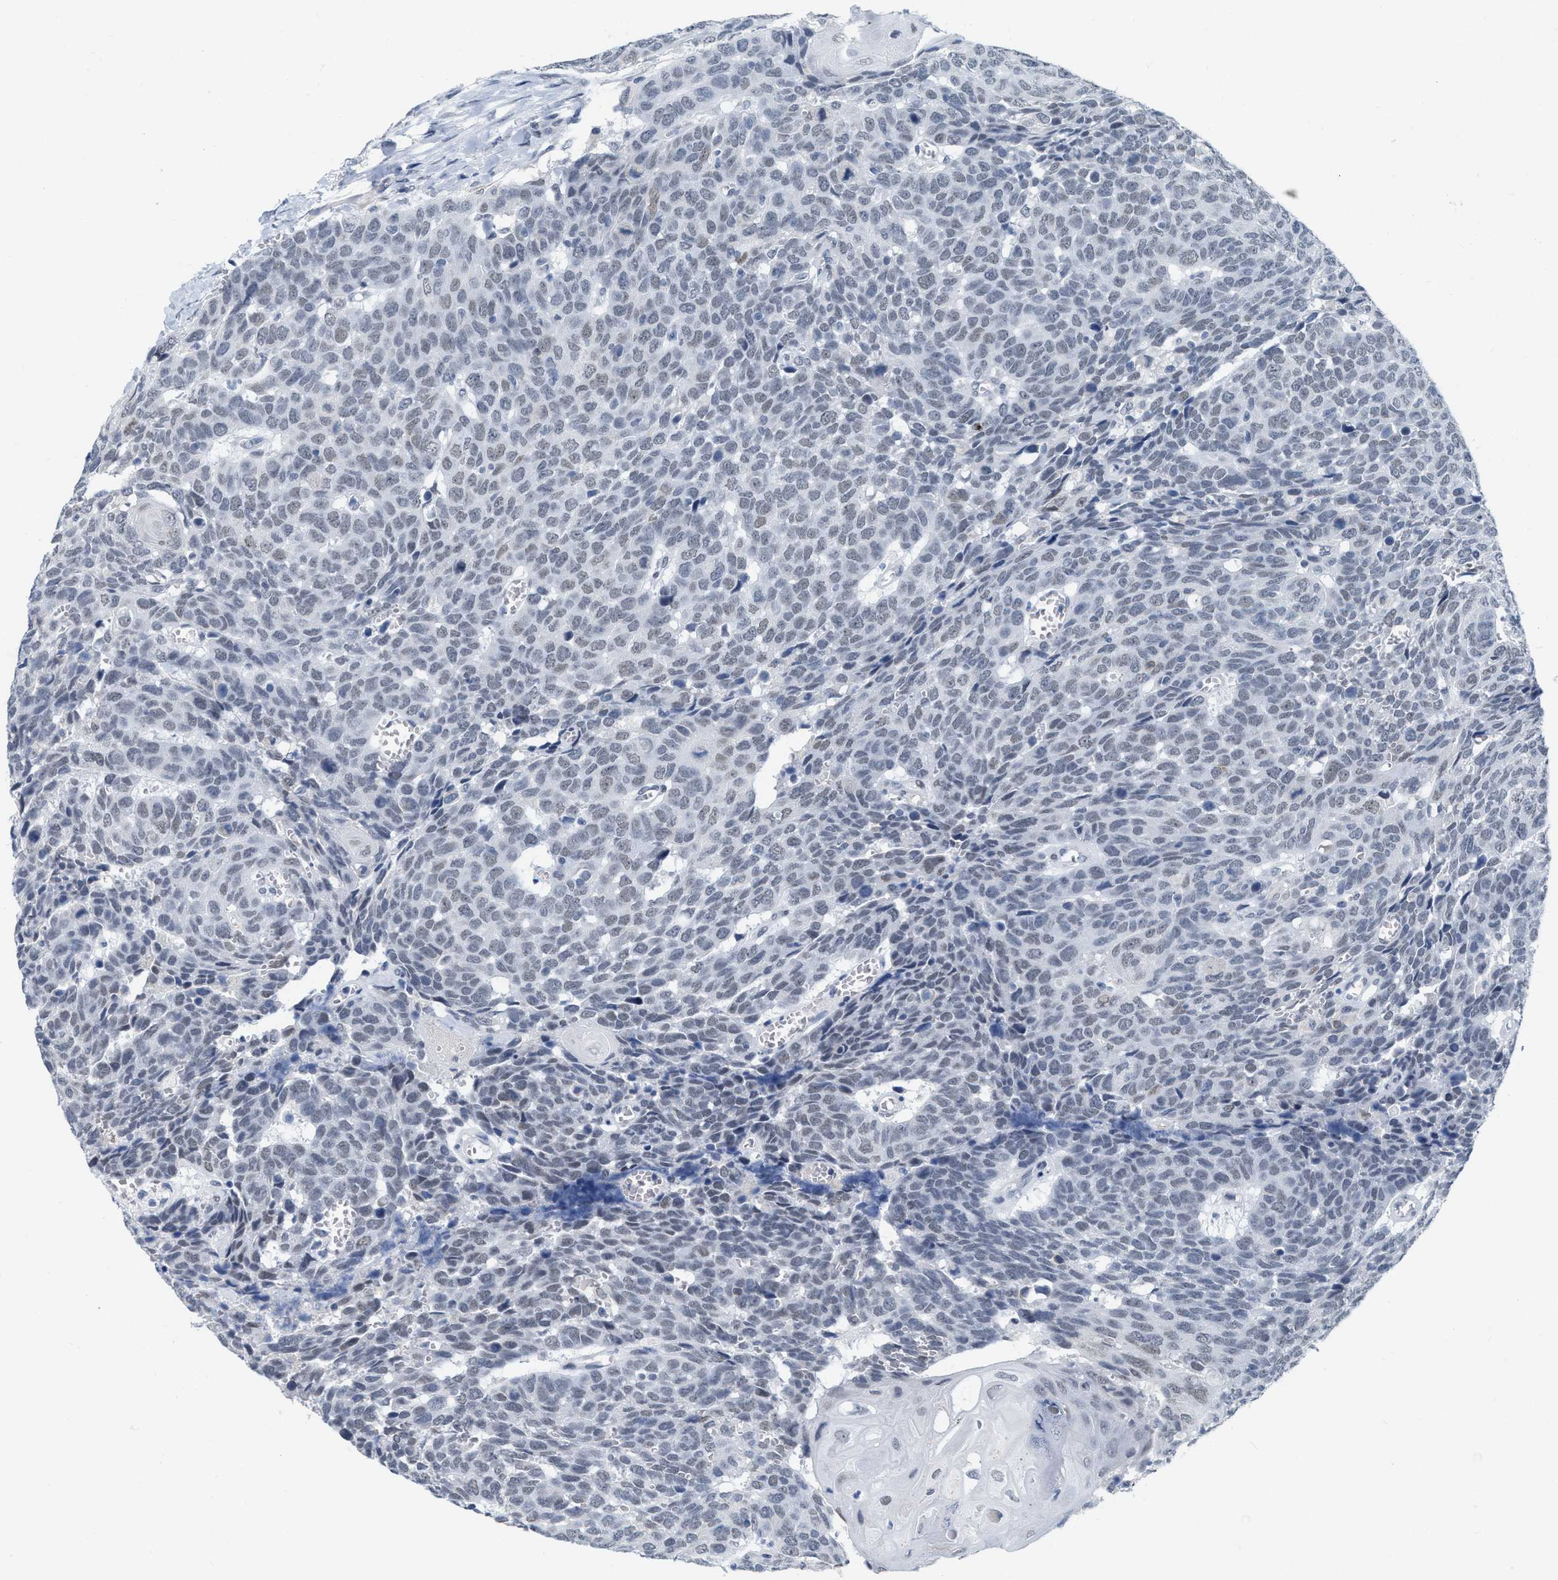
{"staining": {"intensity": "weak", "quantity": "<25%", "location": "nuclear"}, "tissue": "head and neck cancer", "cell_type": "Tumor cells", "image_type": "cancer", "snomed": [{"axis": "morphology", "description": "Squamous cell carcinoma, NOS"}, {"axis": "topography", "description": "Head-Neck"}], "caption": "This is an immunohistochemistry histopathology image of head and neck cancer. There is no positivity in tumor cells.", "gene": "XIRP1", "patient": {"sex": "male", "age": 66}}